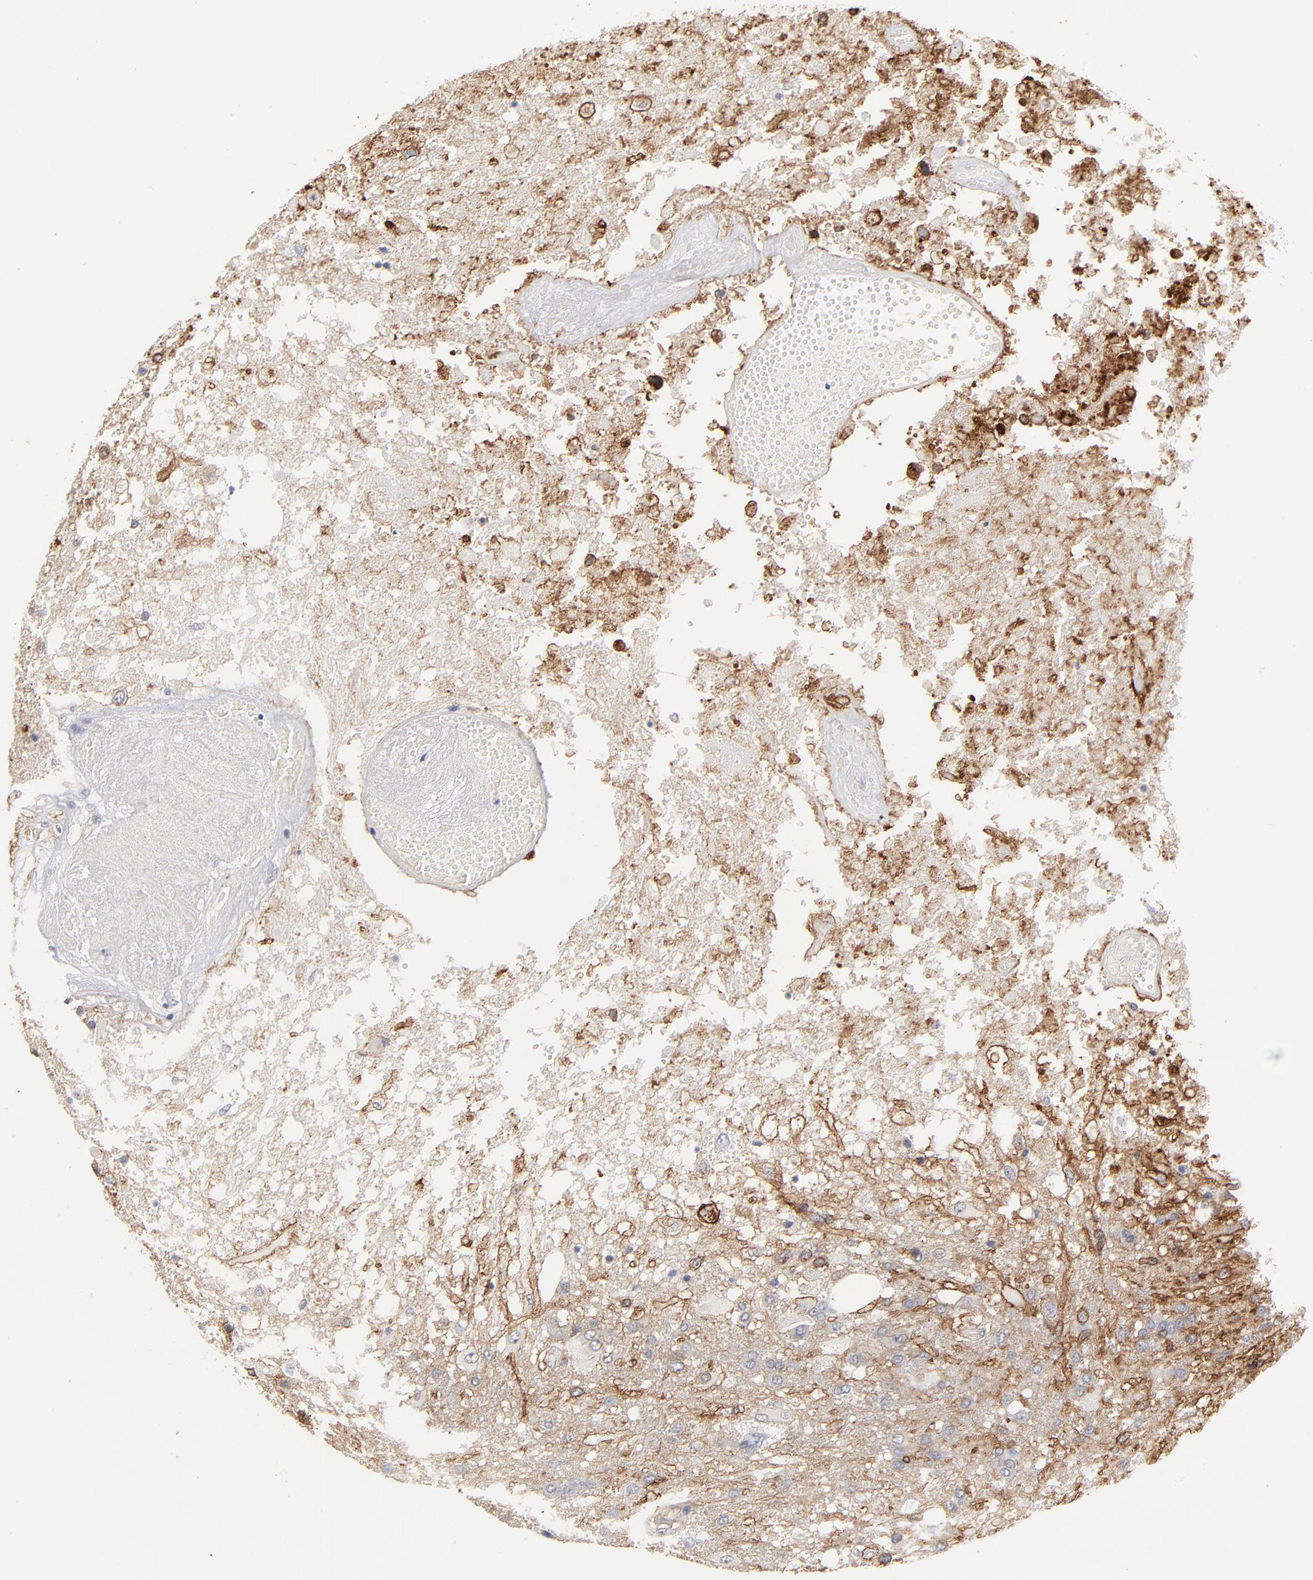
{"staining": {"intensity": "moderate", "quantity": "<25%", "location": "cytoplasmic/membranous"}, "tissue": "glioma", "cell_type": "Tumor cells", "image_type": "cancer", "snomed": [{"axis": "morphology", "description": "Glioma, malignant, High grade"}, {"axis": "topography", "description": "Cerebral cortex"}], "caption": "Human glioma stained with a brown dye shows moderate cytoplasmic/membranous positive staining in about <25% of tumor cells.", "gene": "SLC16A1", "patient": {"sex": "male", "age": 79}}